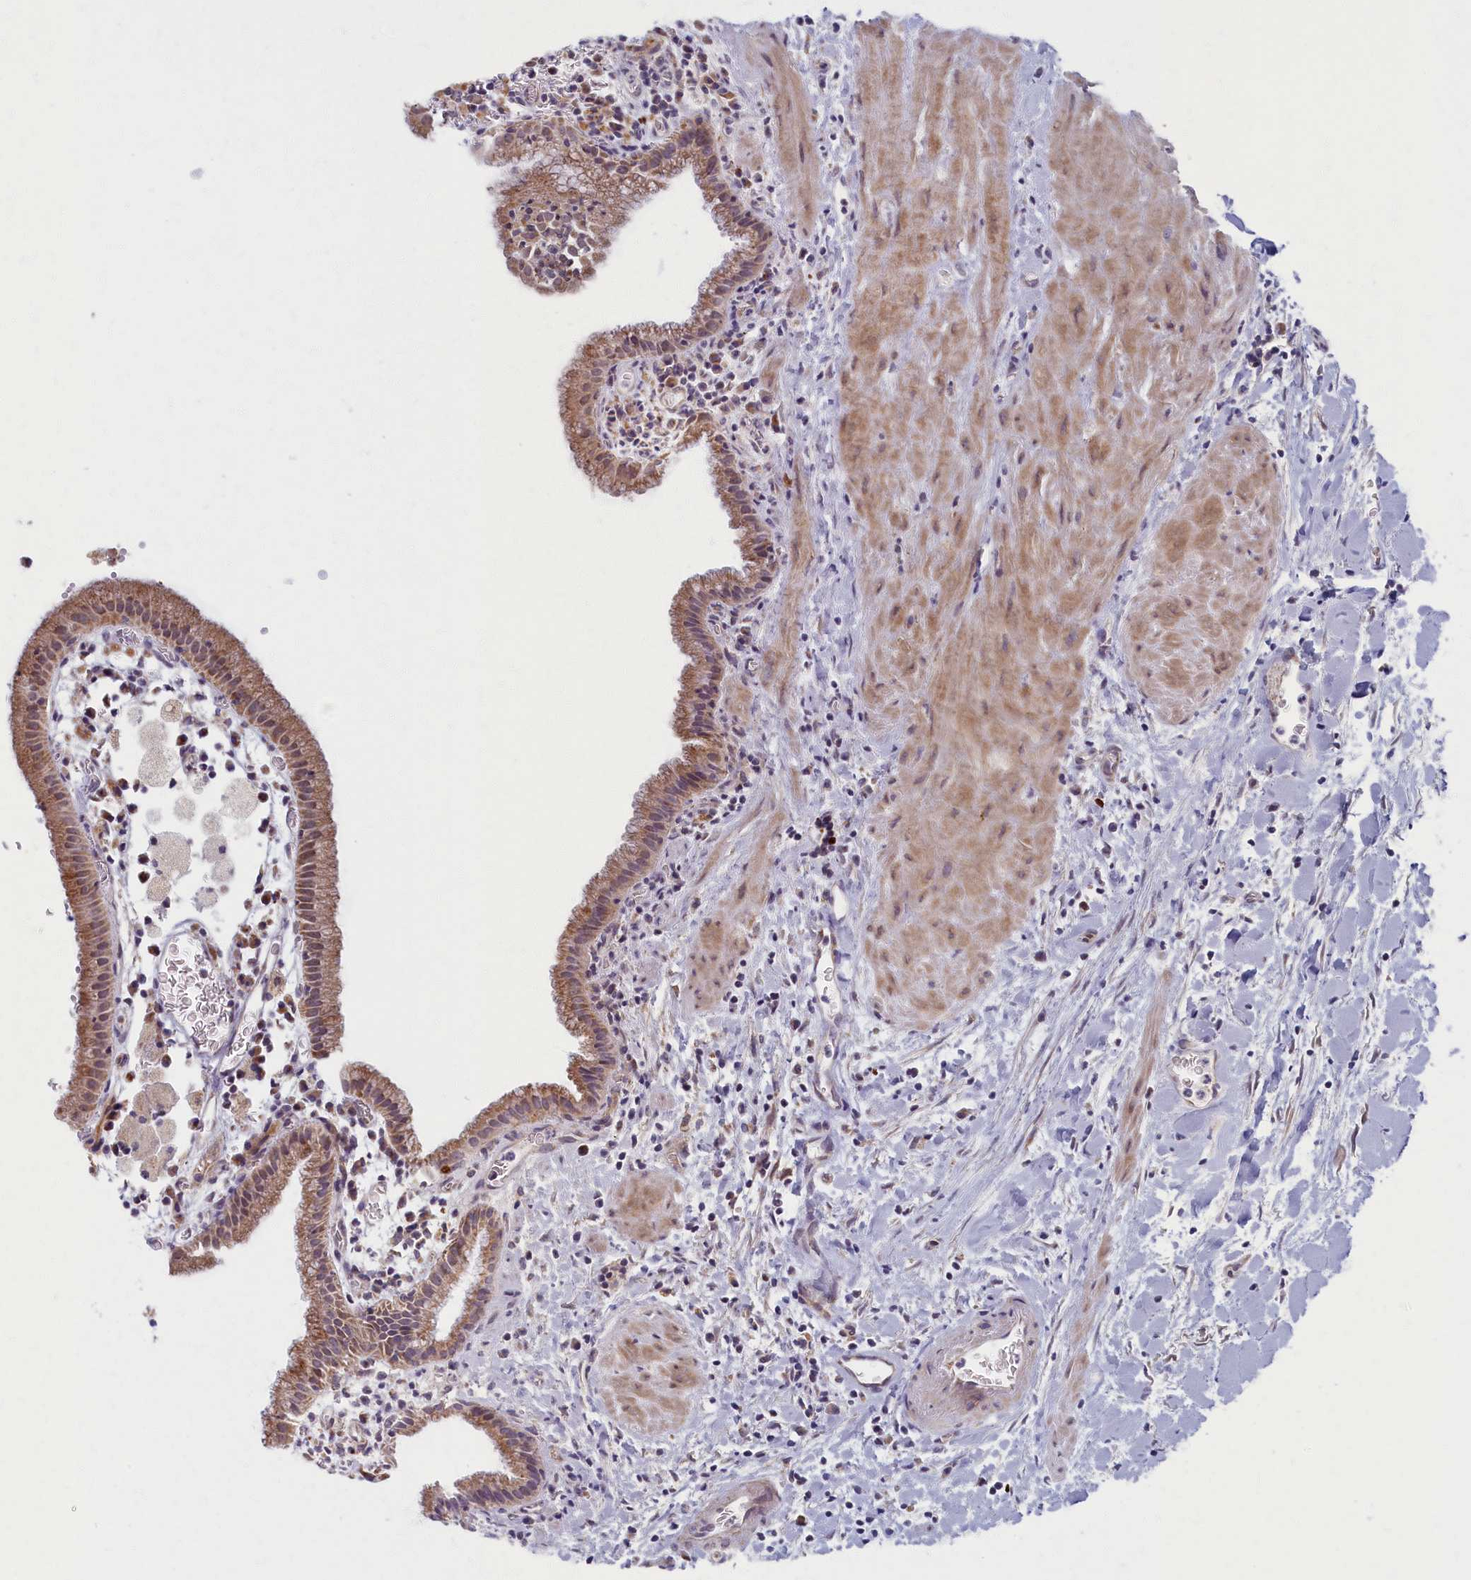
{"staining": {"intensity": "moderate", "quantity": ">75%", "location": "cytoplasmic/membranous"}, "tissue": "gallbladder", "cell_type": "Glandular cells", "image_type": "normal", "snomed": [{"axis": "morphology", "description": "Normal tissue, NOS"}, {"axis": "topography", "description": "Gallbladder"}], "caption": "Protein expression analysis of normal human gallbladder reveals moderate cytoplasmic/membranous staining in approximately >75% of glandular cells. The protein of interest is shown in brown color, while the nuclei are stained blue.", "gene": "MRPS25", "patient": {"sex": "male", "age": 78}}